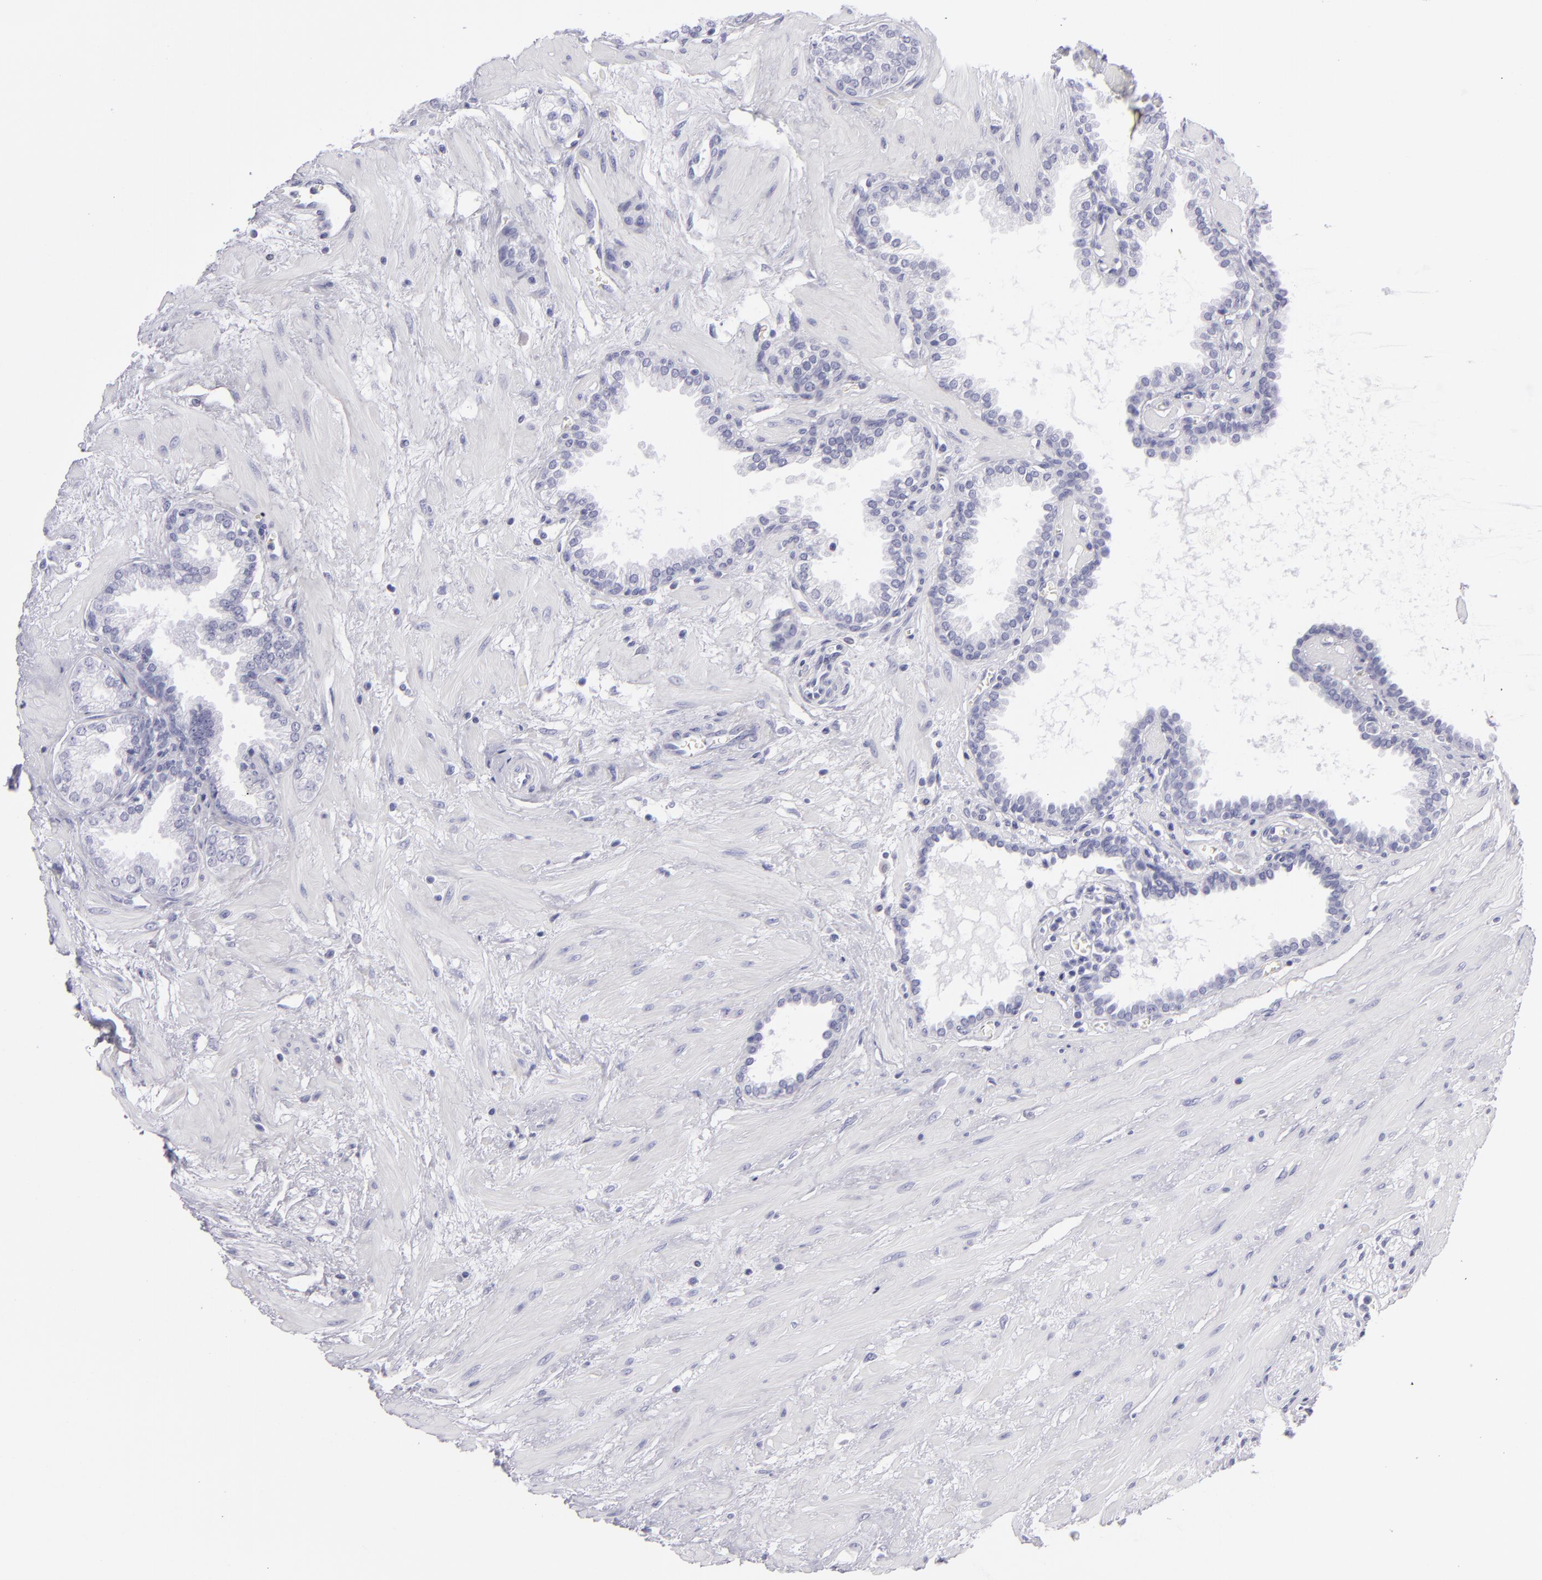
{"staining": {"intensity": "negative", "quantity": "none", "location": "none"}, "tissue": "prostate", "cell_type": "Glandular cells", "image_type": "normal", "snomed": [{"axis": "morphology", "description": "Normal tissue, NOS"}, {"axis": "topography", "description": "Prostate"}], "caption": "This is an IHC image of unremarkable human prostate. There is no positivity in glandular cells.", "gene": "PVALB", "patient": {"sex": "male", "age": 64}}